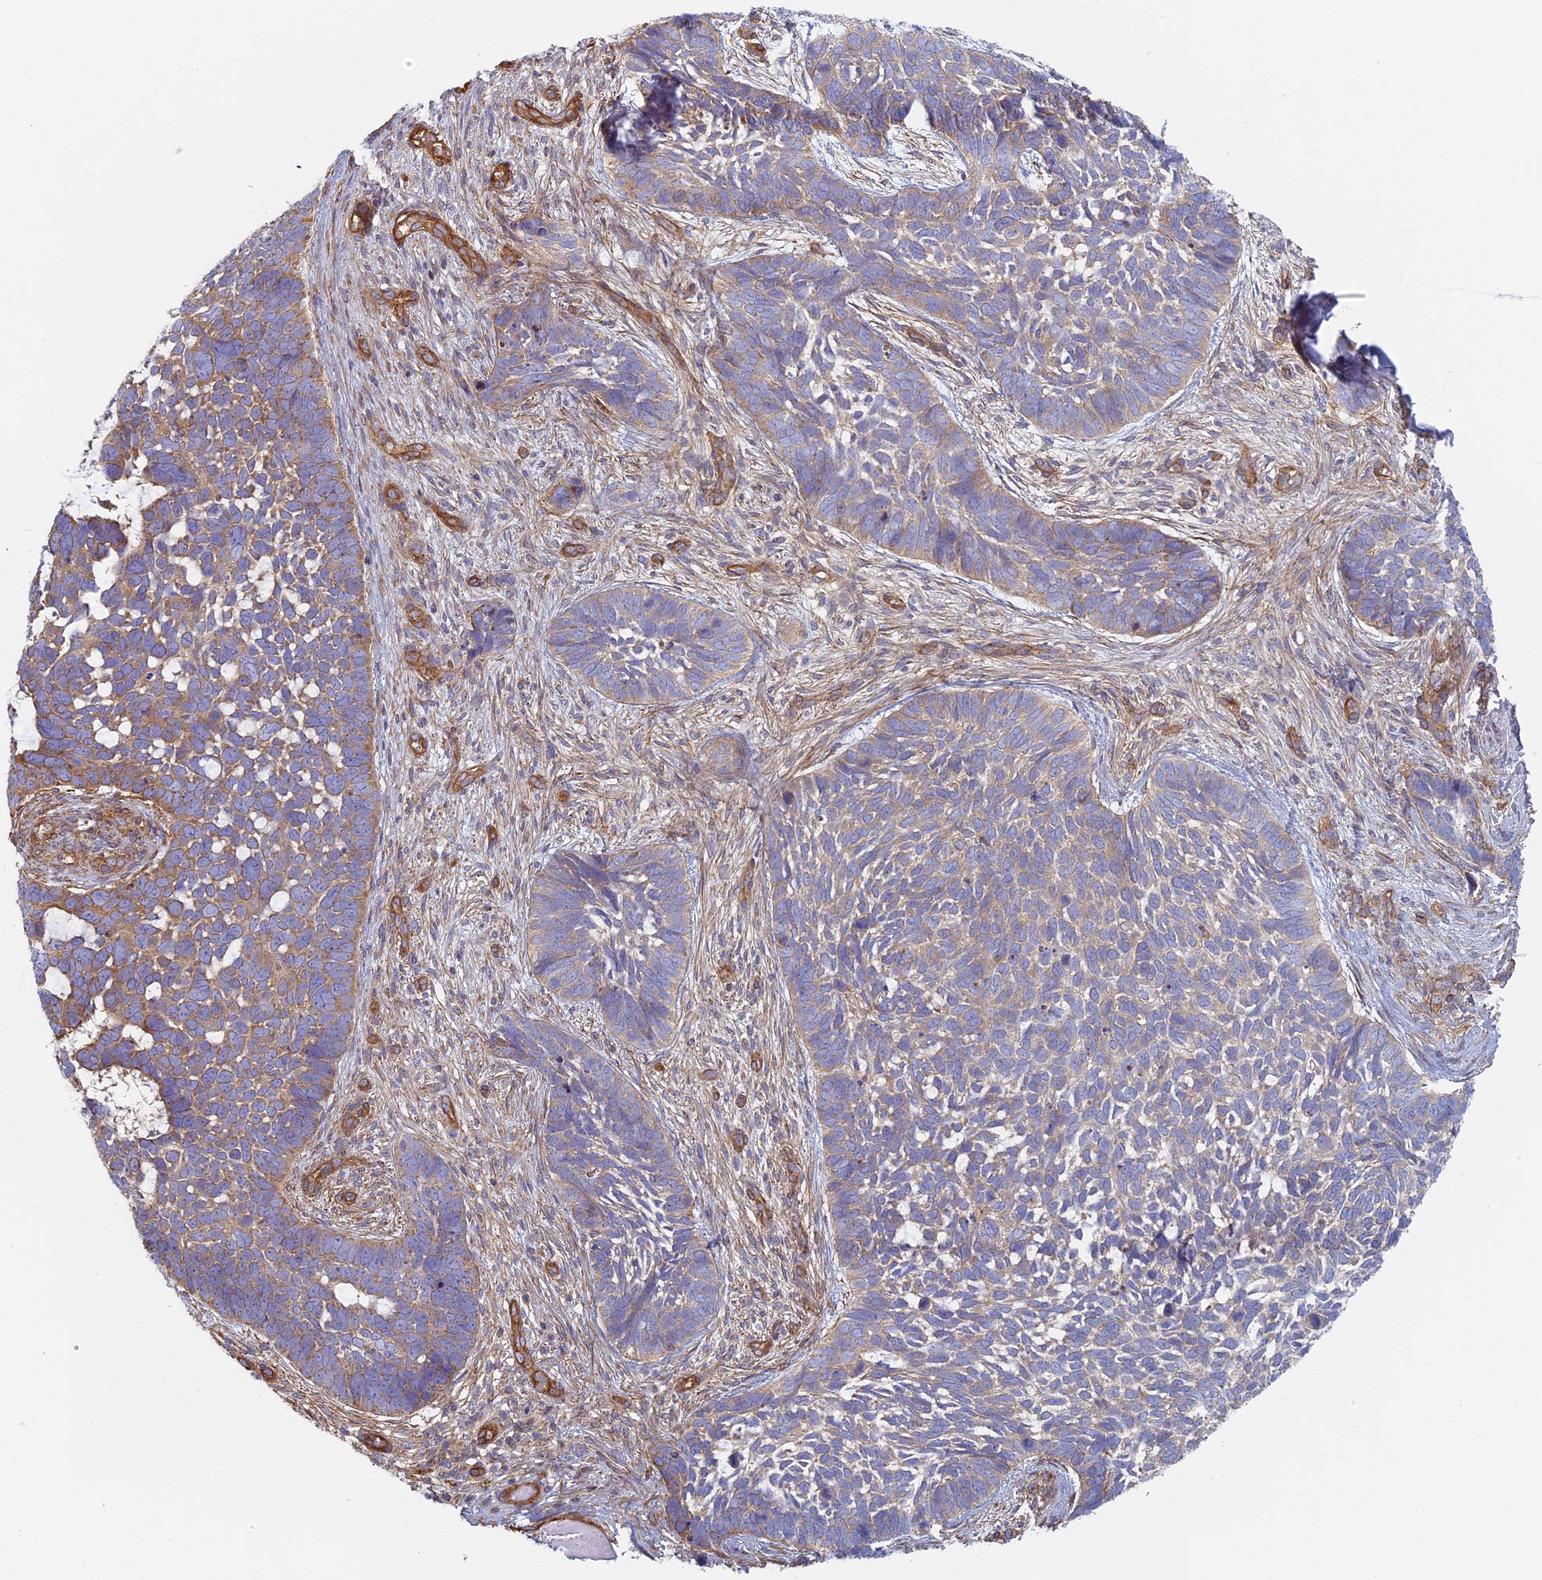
{"staining": {"intensity": "weak", "quantity": "25%-75%", "location": "cytoplasmic/membranous"}, "tissue": "skin cancer", "cell_type": "Tumor cells", "image_type": "cancer", "snomed": [{"axis": "morphology", "description": "Basal cell carcinoma"}, {"axis": "topography", "description": "Skin"}], "caption": "This image reveals immunohistochemistry staining of basal cell carcinoma (skin), with low weak cytoplasmic/membranous staining in approximately 25%-75% of tumor cells.", "gene": "DDA1", "patient": {"sex": "male", "age": 88}}